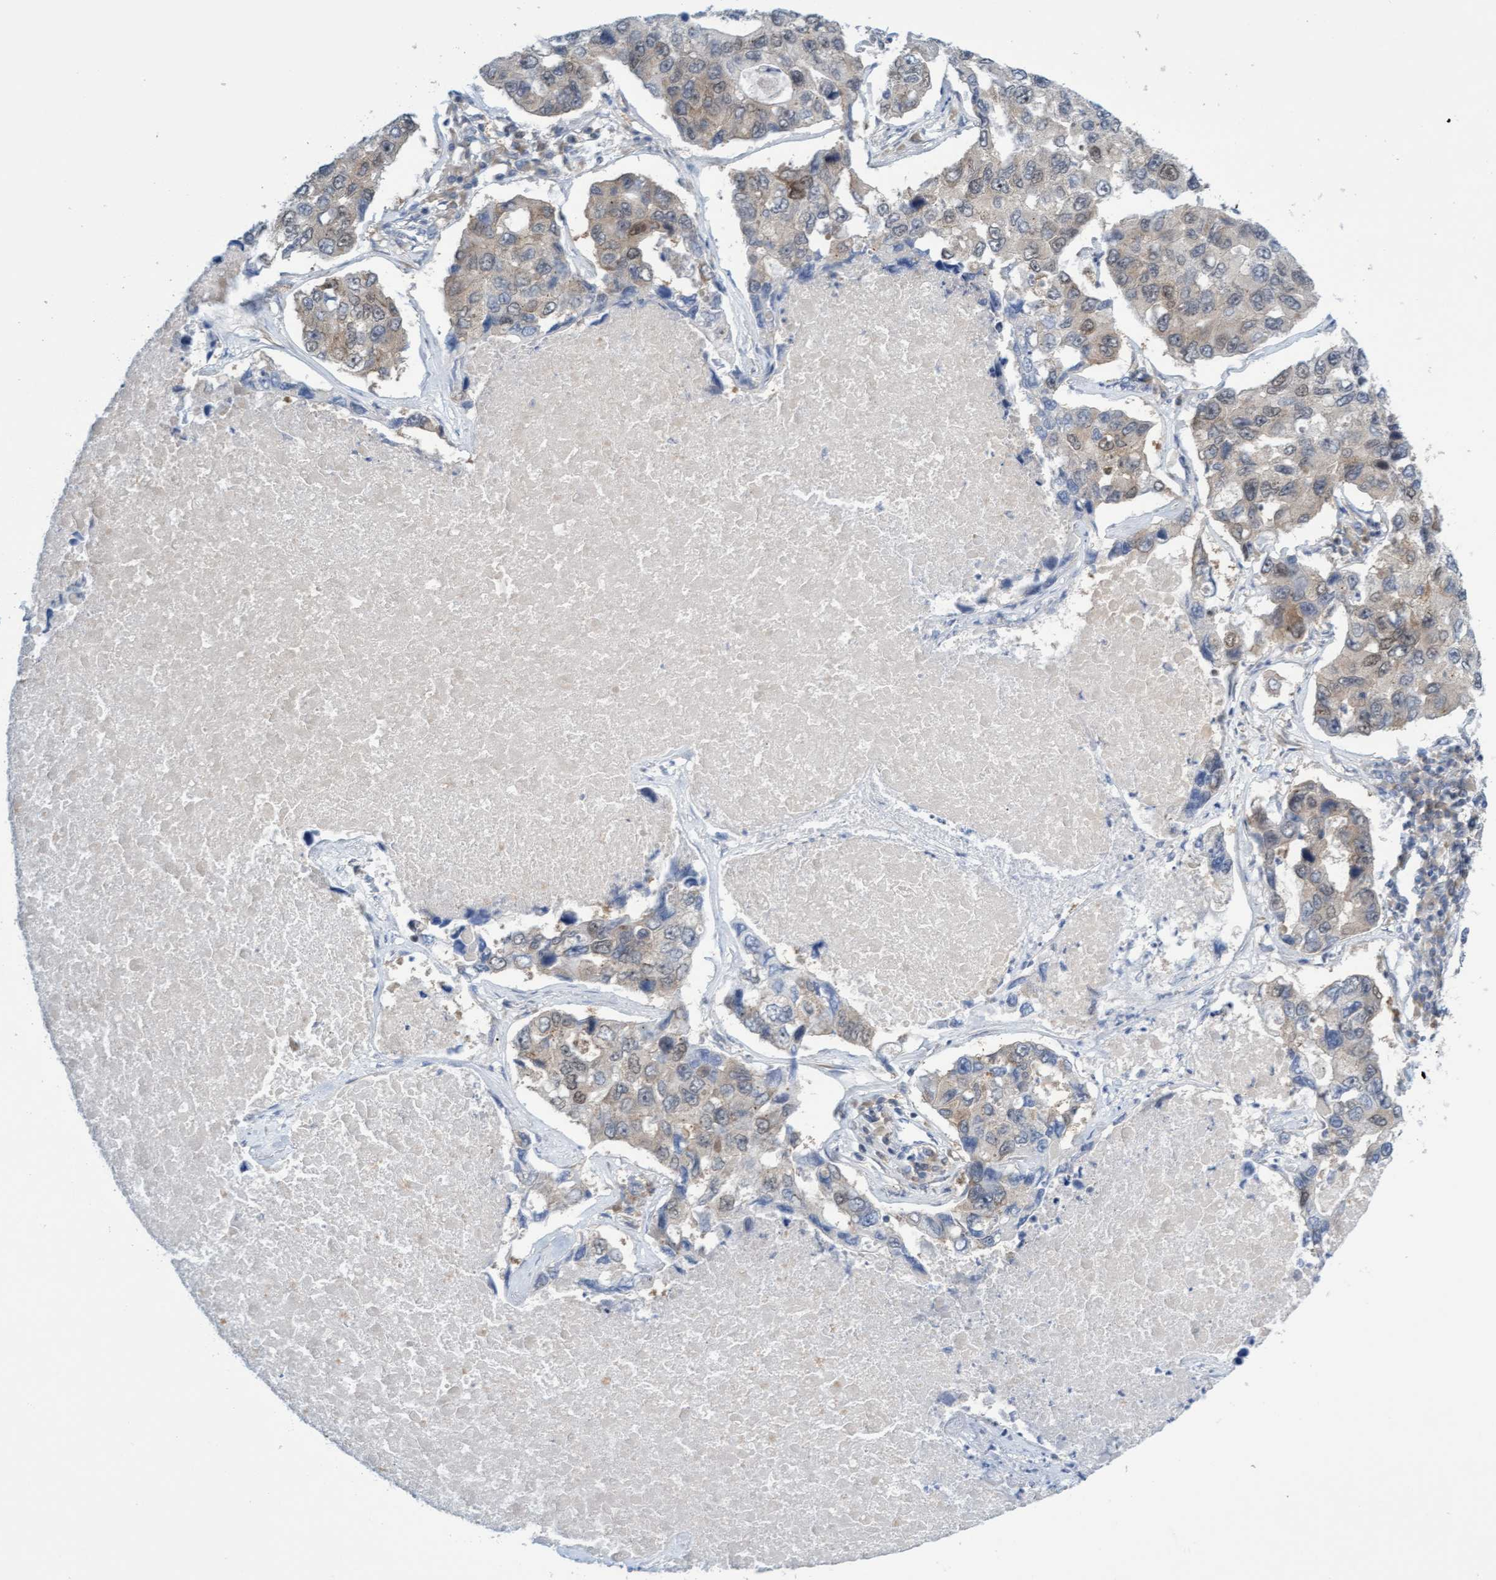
{"staining": {"intensity": "weak", "quantity": "<25%", "location": "cytoplasmic/membranous"}, "tissue": "lung cancer", "cell_type": "Tumor cells", "image_type": "cancer", "snomed": [{"axis": "morphology", "description": "Adenocarcinoma, NOS"}, {"axis": "topography", "description": "Lung"}], "caption": "High magnification brightfield microscopy of lung cancer (adenocarcinoma) stained with DAB (3,3'-diaminobenzidine) (brown) and counterstained with hematoxylin (blue): tumor cells show no significant expression.", "gene": "AMZ2", "patient": {"sex": "male", "age": 64}}